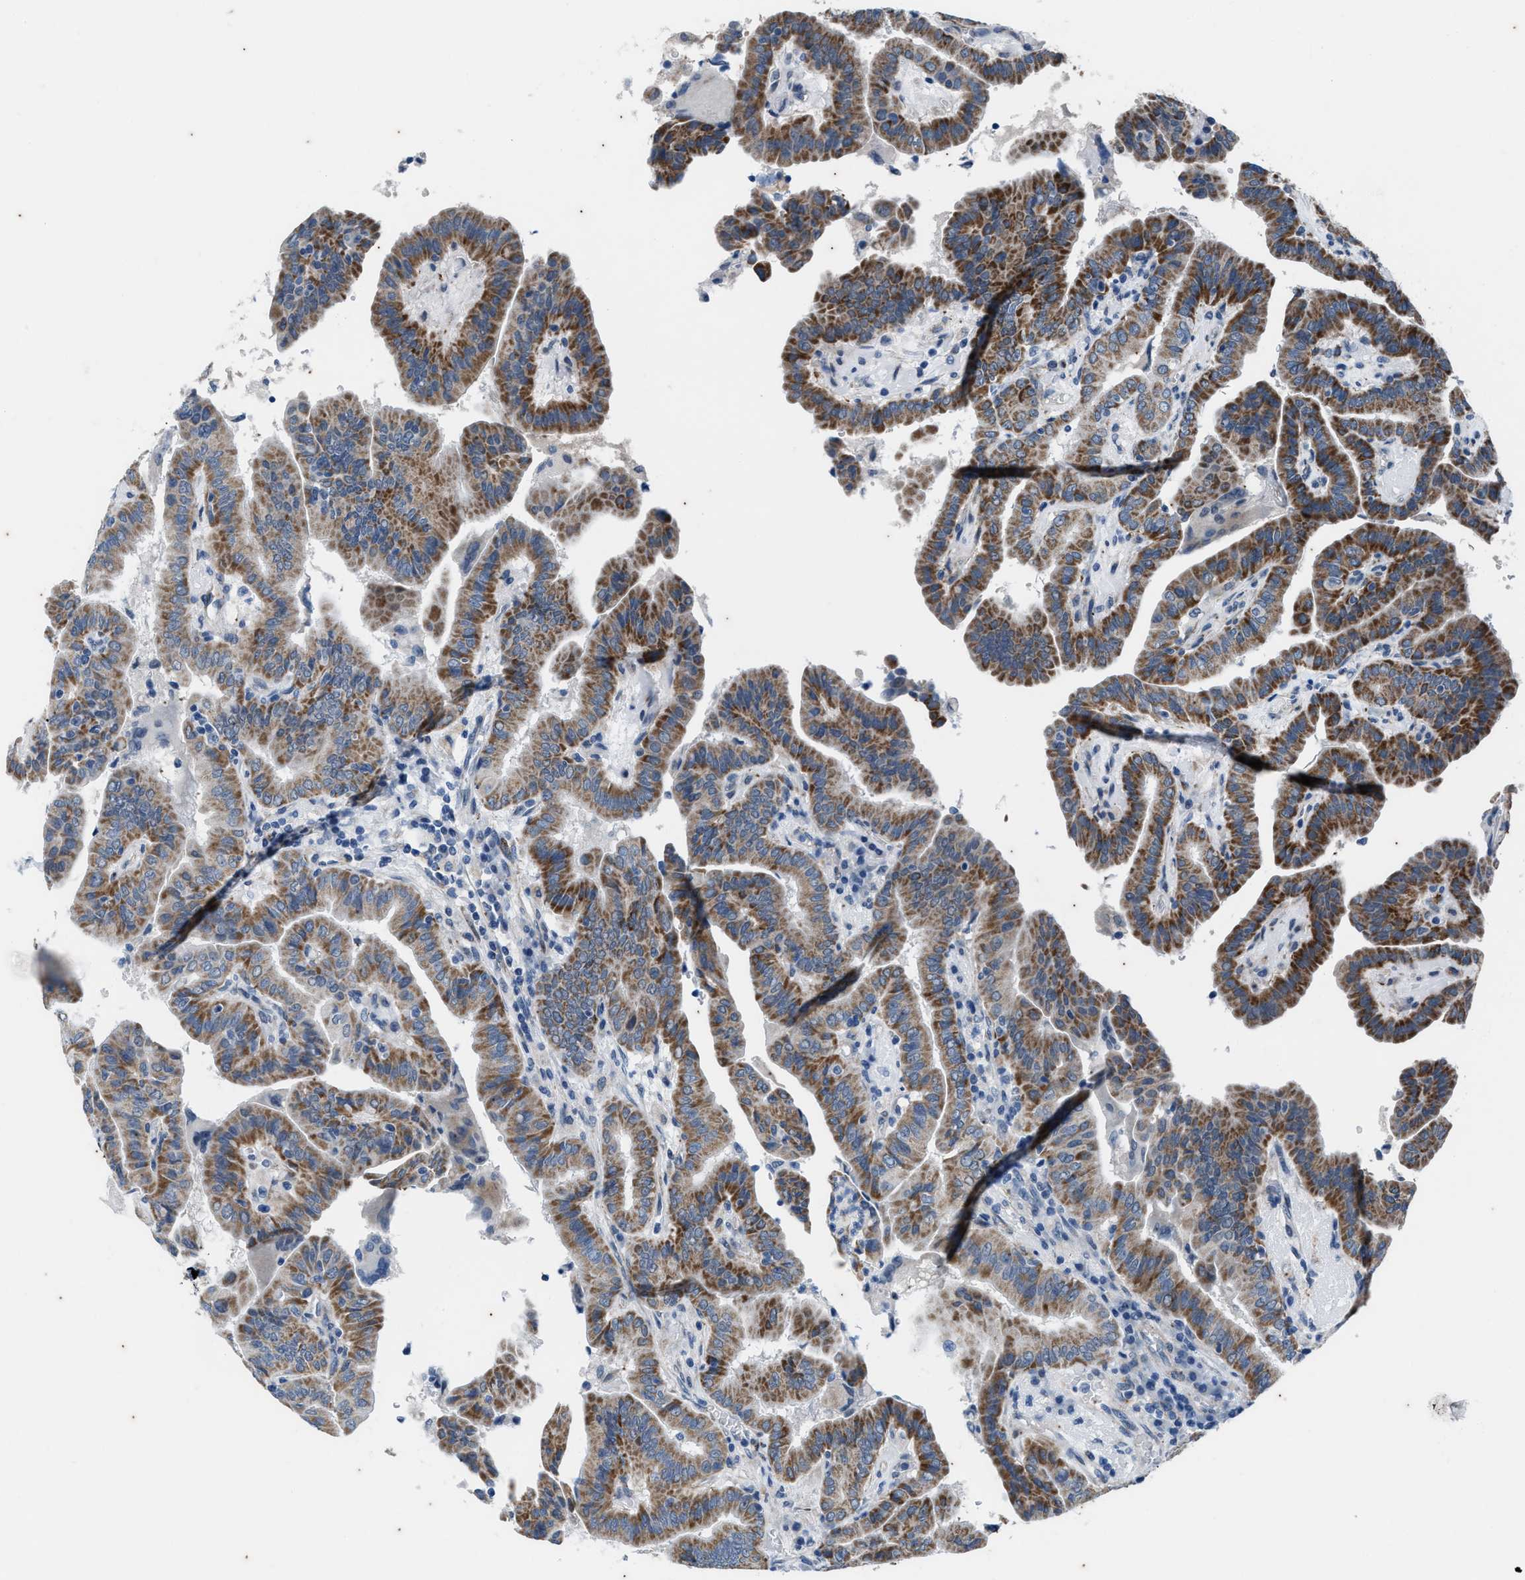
{"staining": {"intensity": "moderate", "quantity": ">75%", "location": "cytoplasmic/membranous"}, "tissue": "thyroid cancer", "cell_type": "Tumor cells", "image_type": "cancer", "snomed": [{"axis": "morphology", "description": "Papillary adenocarcinoma, NOS"}, {"axis": "topography", "description": "Thyroid gland"}], "caption": "Papillary adenocarcinoma (thyroid) stained with a brown dye demonstrates moderate cytoplasmic/membranous positive positivity in approximately >75% of tumor cells.", "gene": "KIF24", "patient": {"sex": "male", "age": 33}}